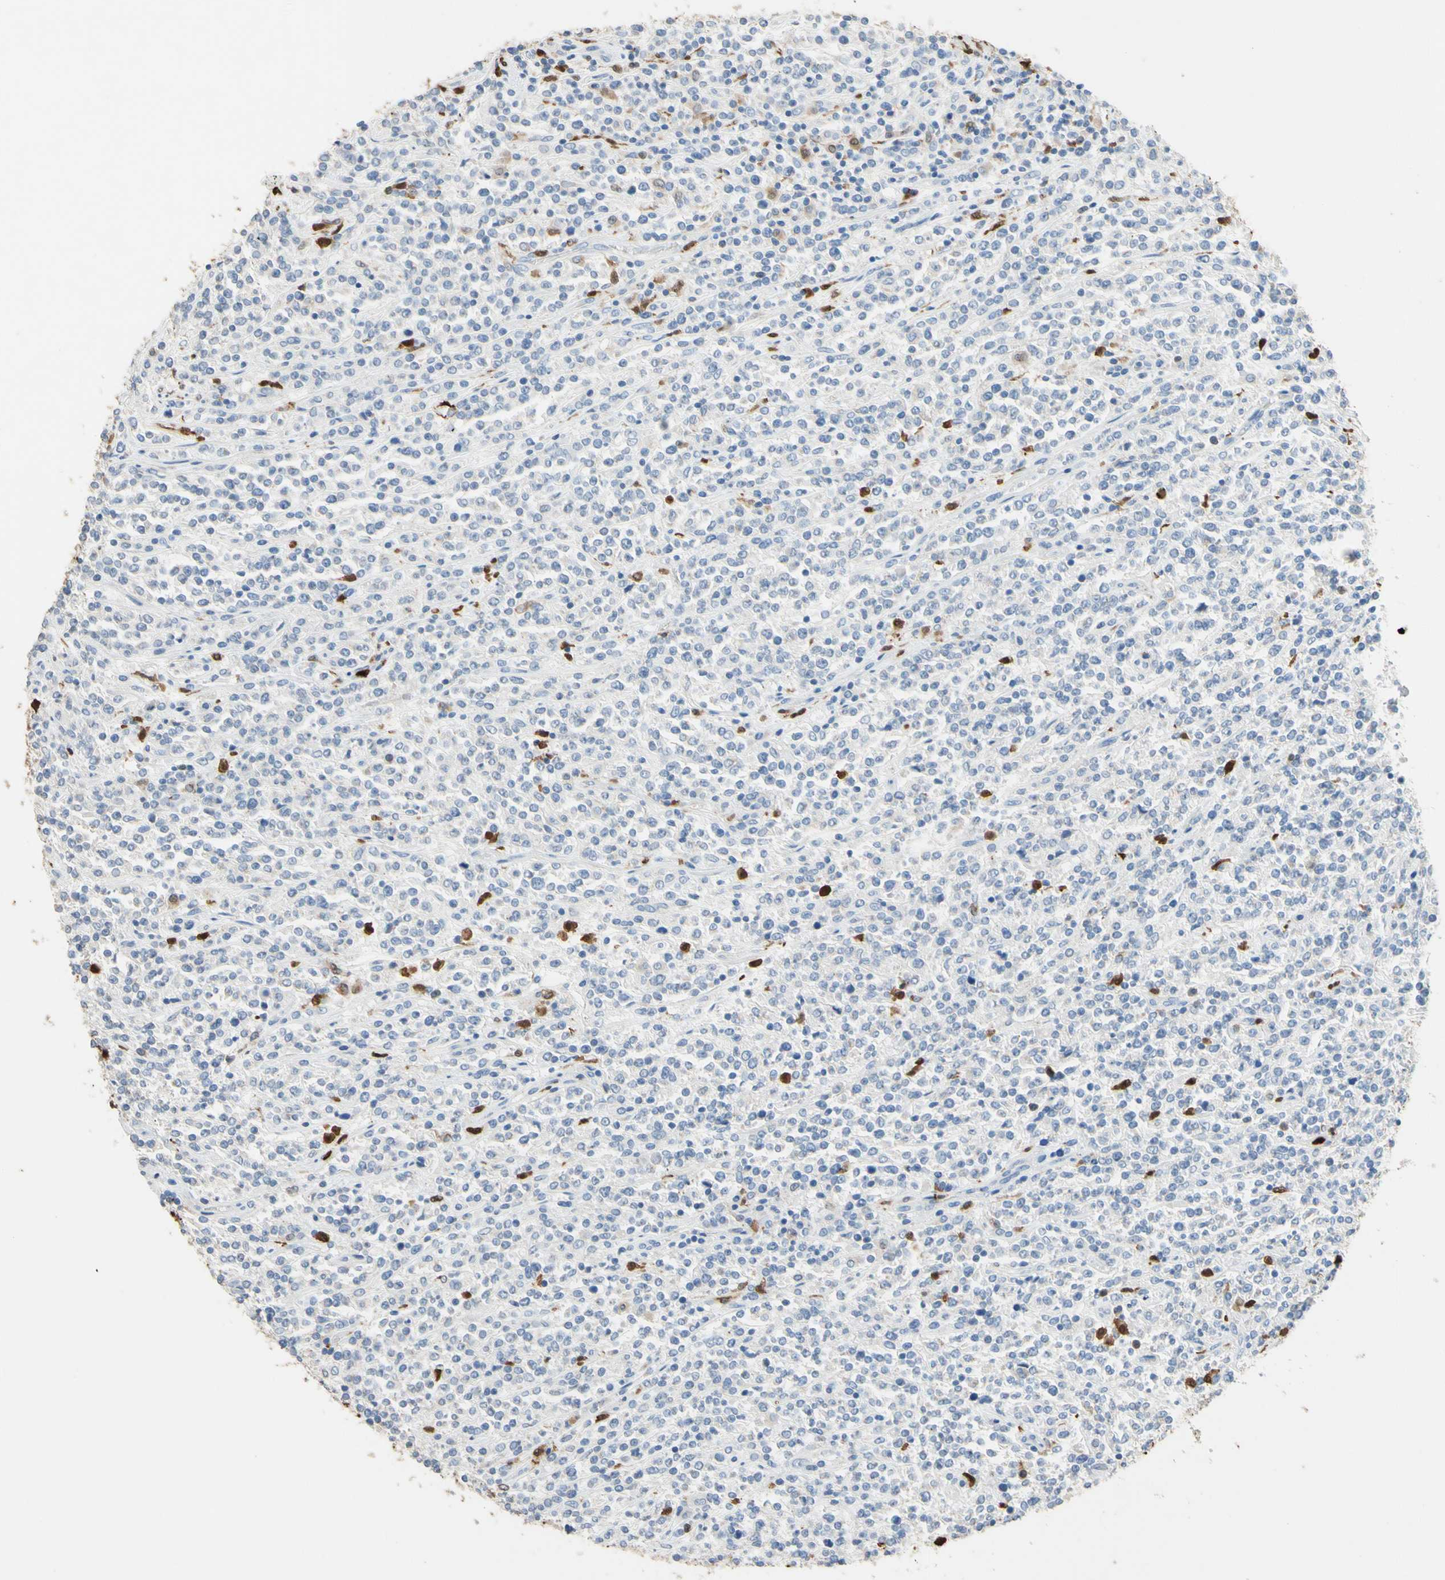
{"staining": {"intensity": "negative", "quantity": "none", "location": "none"}, "tissue": "lymphoma", "cell_type": "Tumor cells", "image_type": "cancer", "snomed": [{"axis": "morphology", "description": "Malignant lymphoma, non-Hodgkin's type, High grade"}, {"axis": "topography", "description": "Soft tissue"}], "caption": "DAB immunohistochemical staining of human lymphoma reveals no significant staining in tumor cells.", "gene": "NFKBIZ", "patient": {"sex": "male", "age": 18}}